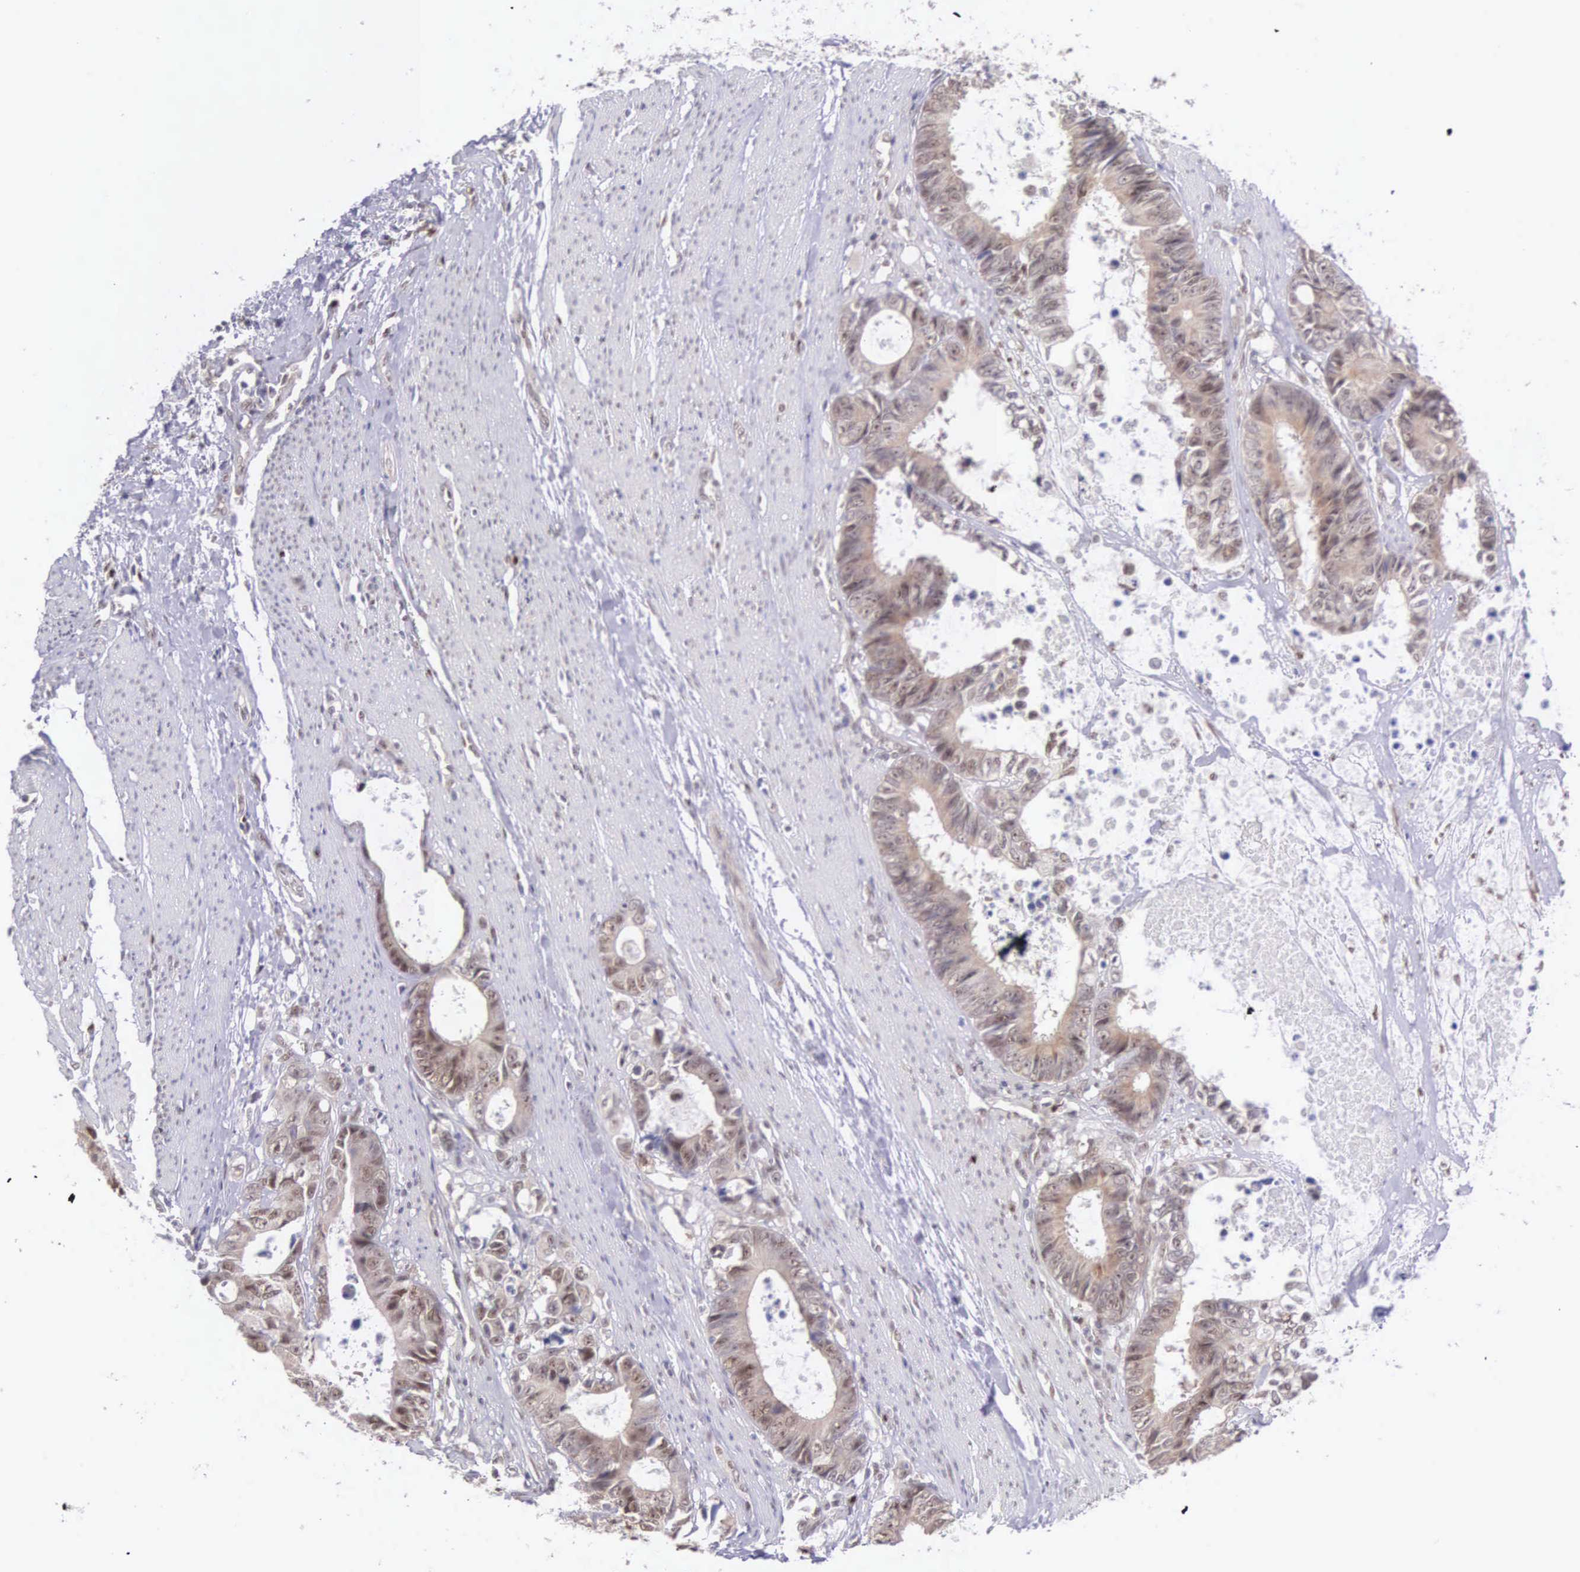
{"staining": {"intensity": "weak", "quantity": "25%-75%", "location": "cytoplasmic/membranous,nuclear"}, "tissue": "colorectal cancer", "cell_type": "Tumor cells", "image_type": "cancer", "snomed": [{"axis": "morphology", "description": "Adenocarcinoma, NOS"}, {"axis": "topography", "description": "Rectum"}], "caption": "A brown stain labels weak cytoplasmic/membranous and nuclear expression of a protein in colorectal cancer tumor cells.", "gene": "CCDC117", "patient": {"sex": "female", "age": 98}}